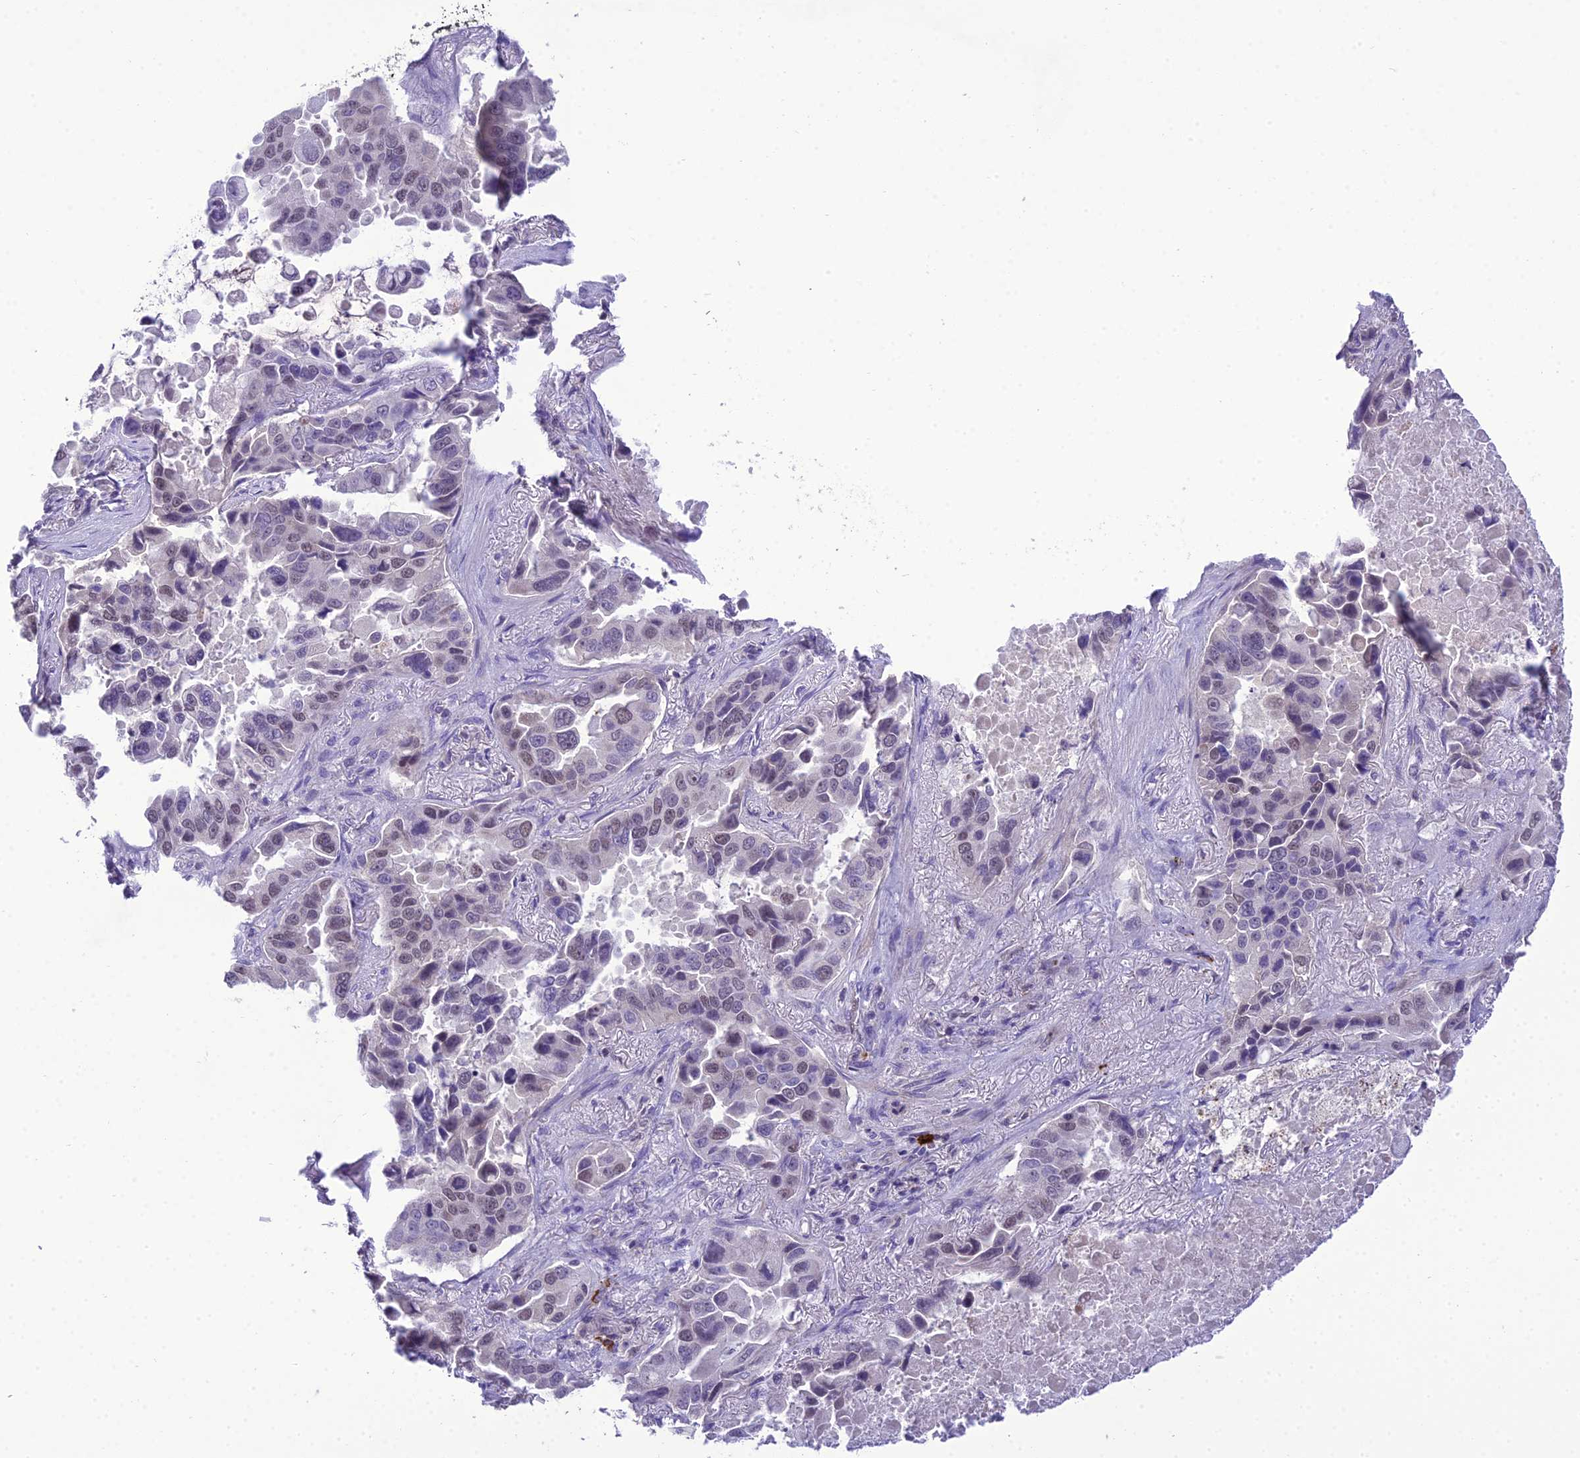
{"staining": {"intensity": "weak", "quantity": "<25%", "location": "nuclear"}, "tissue": "lung cancer", "cell_type": "Tumor cells", "image_type": "cancer", "snomed": [{"axis": "morphology", "description": "Adenocarcinoma, NOS"}, {"axis": "topography", "description": "Lung"}], "caption": "IHC micrograph of neoplastic tissue: lung cancer (adenocarcinoma) stained with DAB (3,3'-diaminobenzidine) shows no significant protein expression in tumor cells.", "gene": "SH3RF3", "patient": {"sex": "male", "age": 64}}